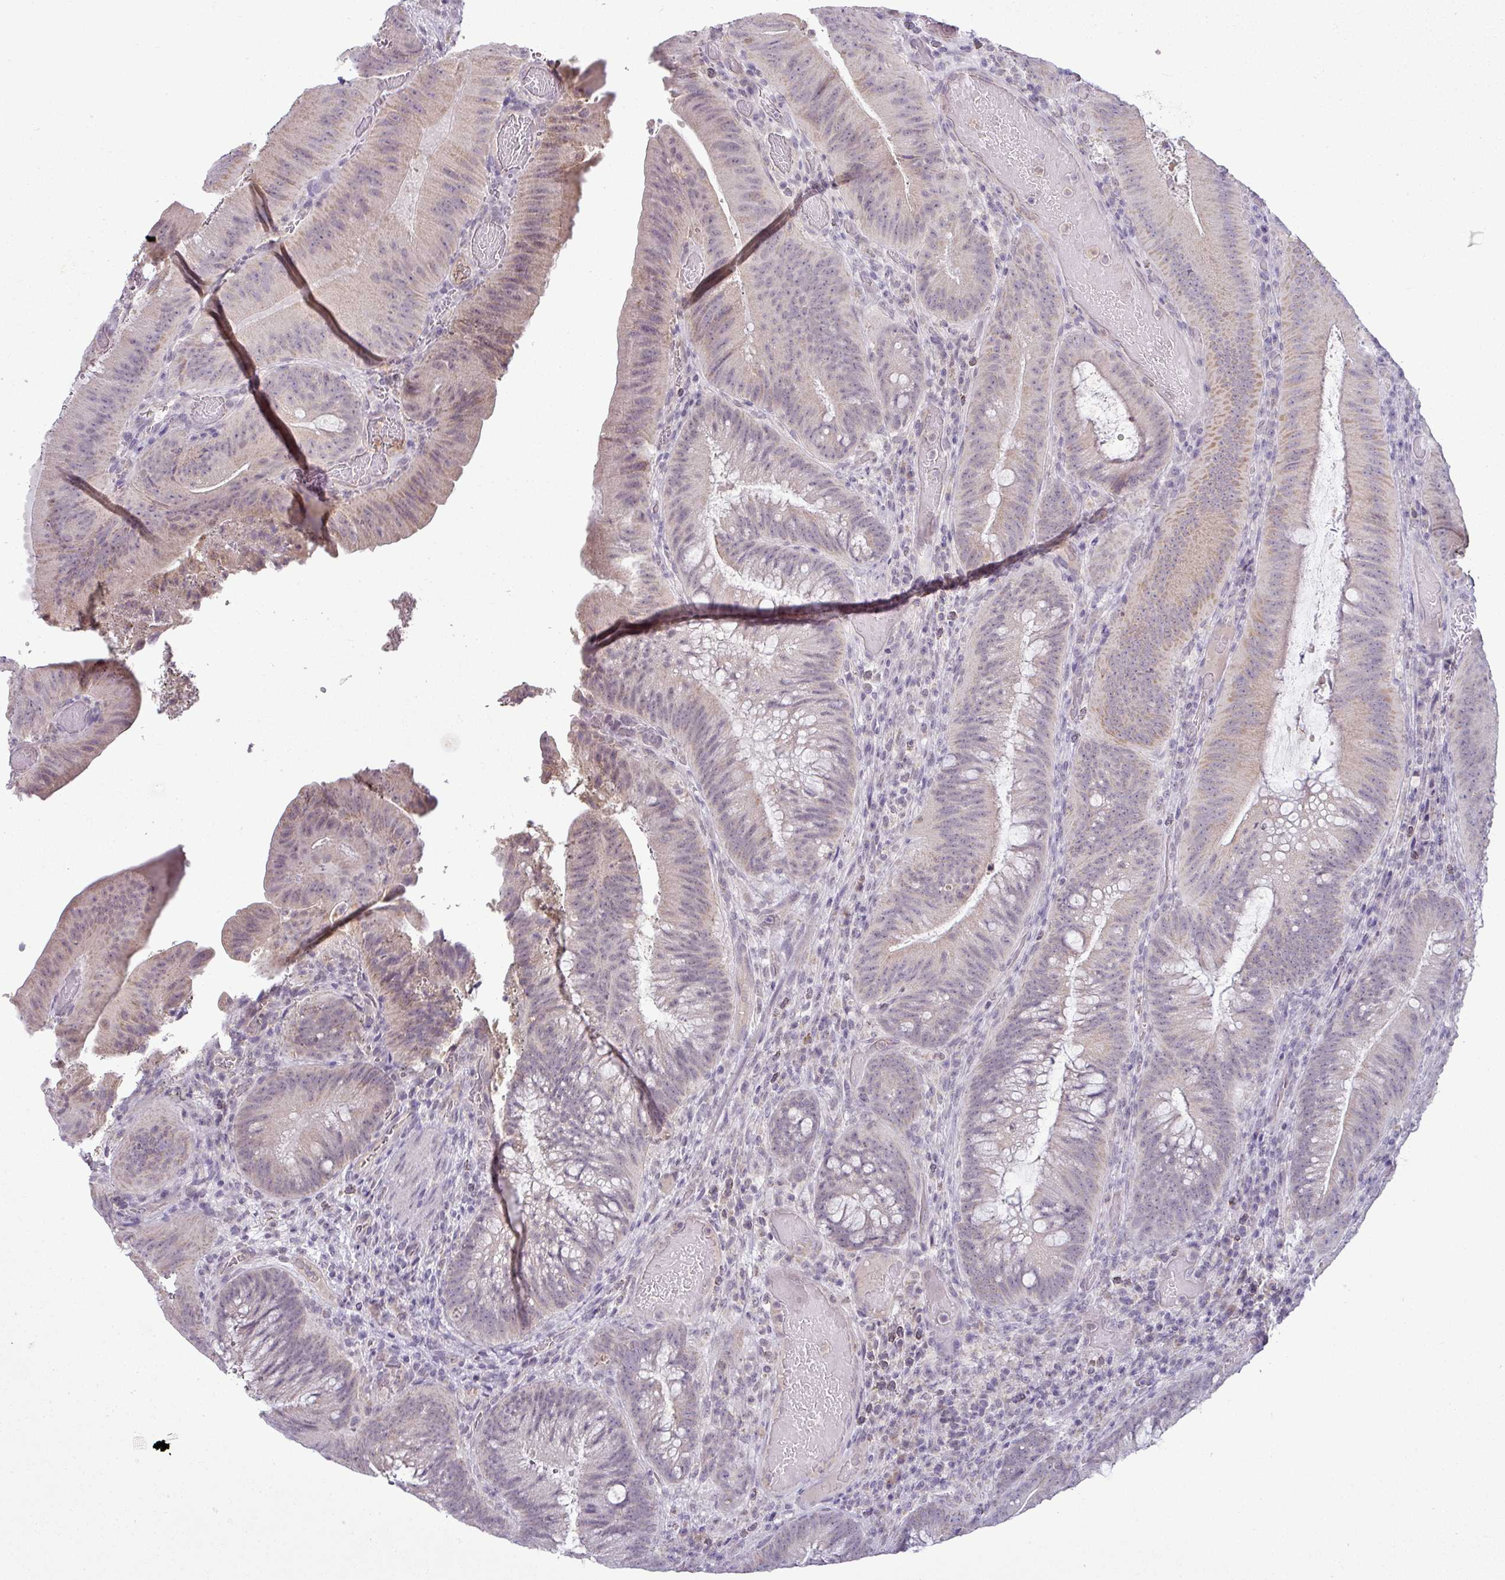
{"staining": {"intensity": "weak", "quantity": "<25%", "location": "cytoplasmic/membranous"}, "tissue": "colorectal cancer", "cell_type": "Tumor cells", "image_type": "cancer", "snomed": [{"axis": "morphology", "description": "Adenocarcinoma, NOS"}, {"axis": "topography", "description": "Colon"}], "caption": "A photomicrograph of human colorectal cancer is negative for staining in tumor cells. (Stains: DAB (3,3'-diaminobenzidine) IHC with hematoxylin counter stain, Microscopy: brightfield microscopy at high magnification).", "gene": "HBEGF", "patient": {"sex": "female", "age": 43}}